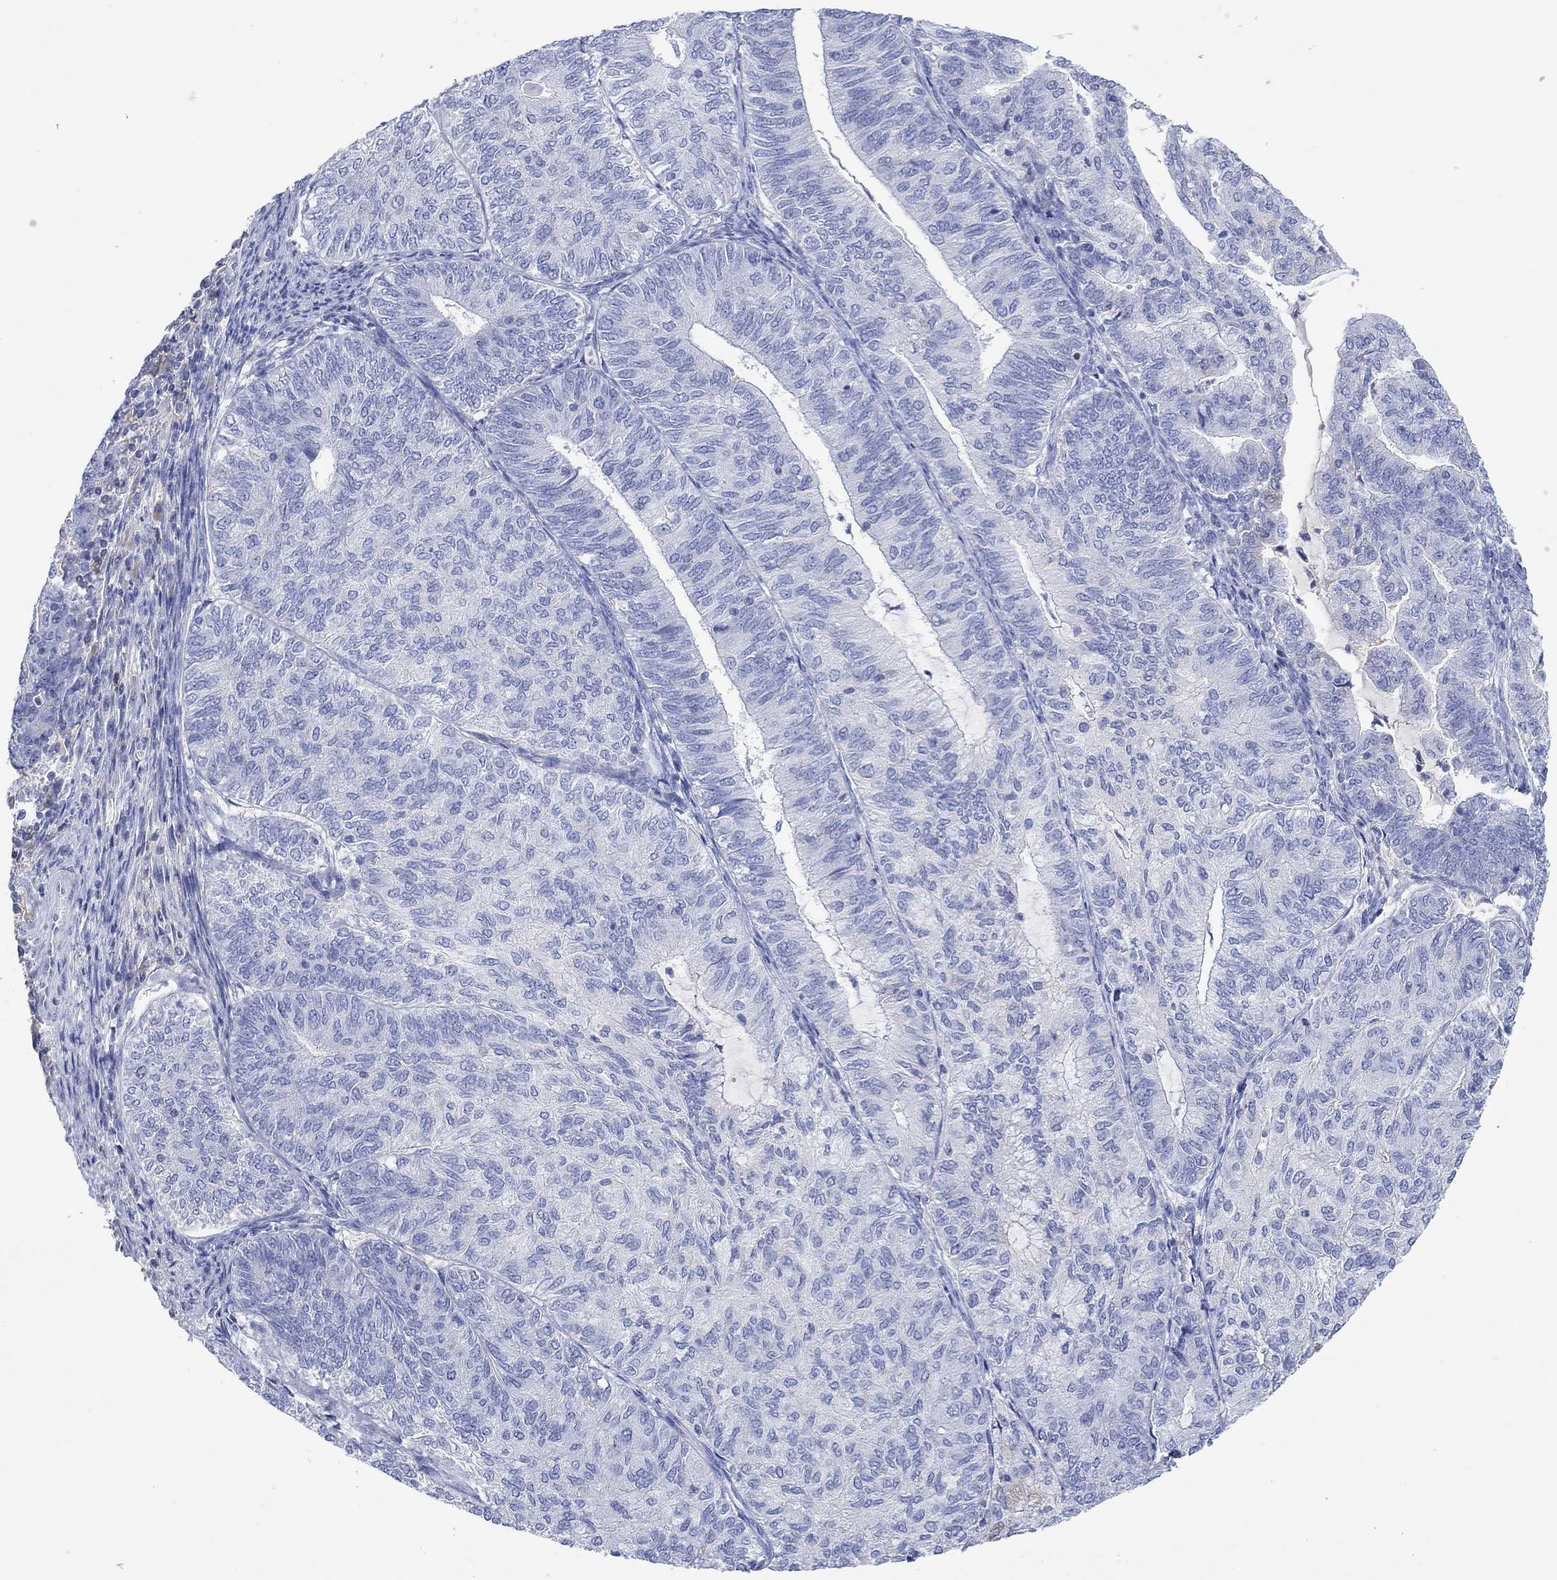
{"staining": {"intensity": "negative", "quantity": "none", "location": "none"}, "tissue": "endometrial cancer", "cell_type": "Tumor cells", "image_type": "cancer", "snomed": [{"axis": "morphology", "description": "Adenocarcinoma, NOS"}, {"axis": "topography", "description": "Endometrium"}], "caption": "Photomicrograph shows no significant protein expression in tumor cells of endometrial cancer.", "gene": "GCM1", "patient": {"sex": "female", "age": 82}}